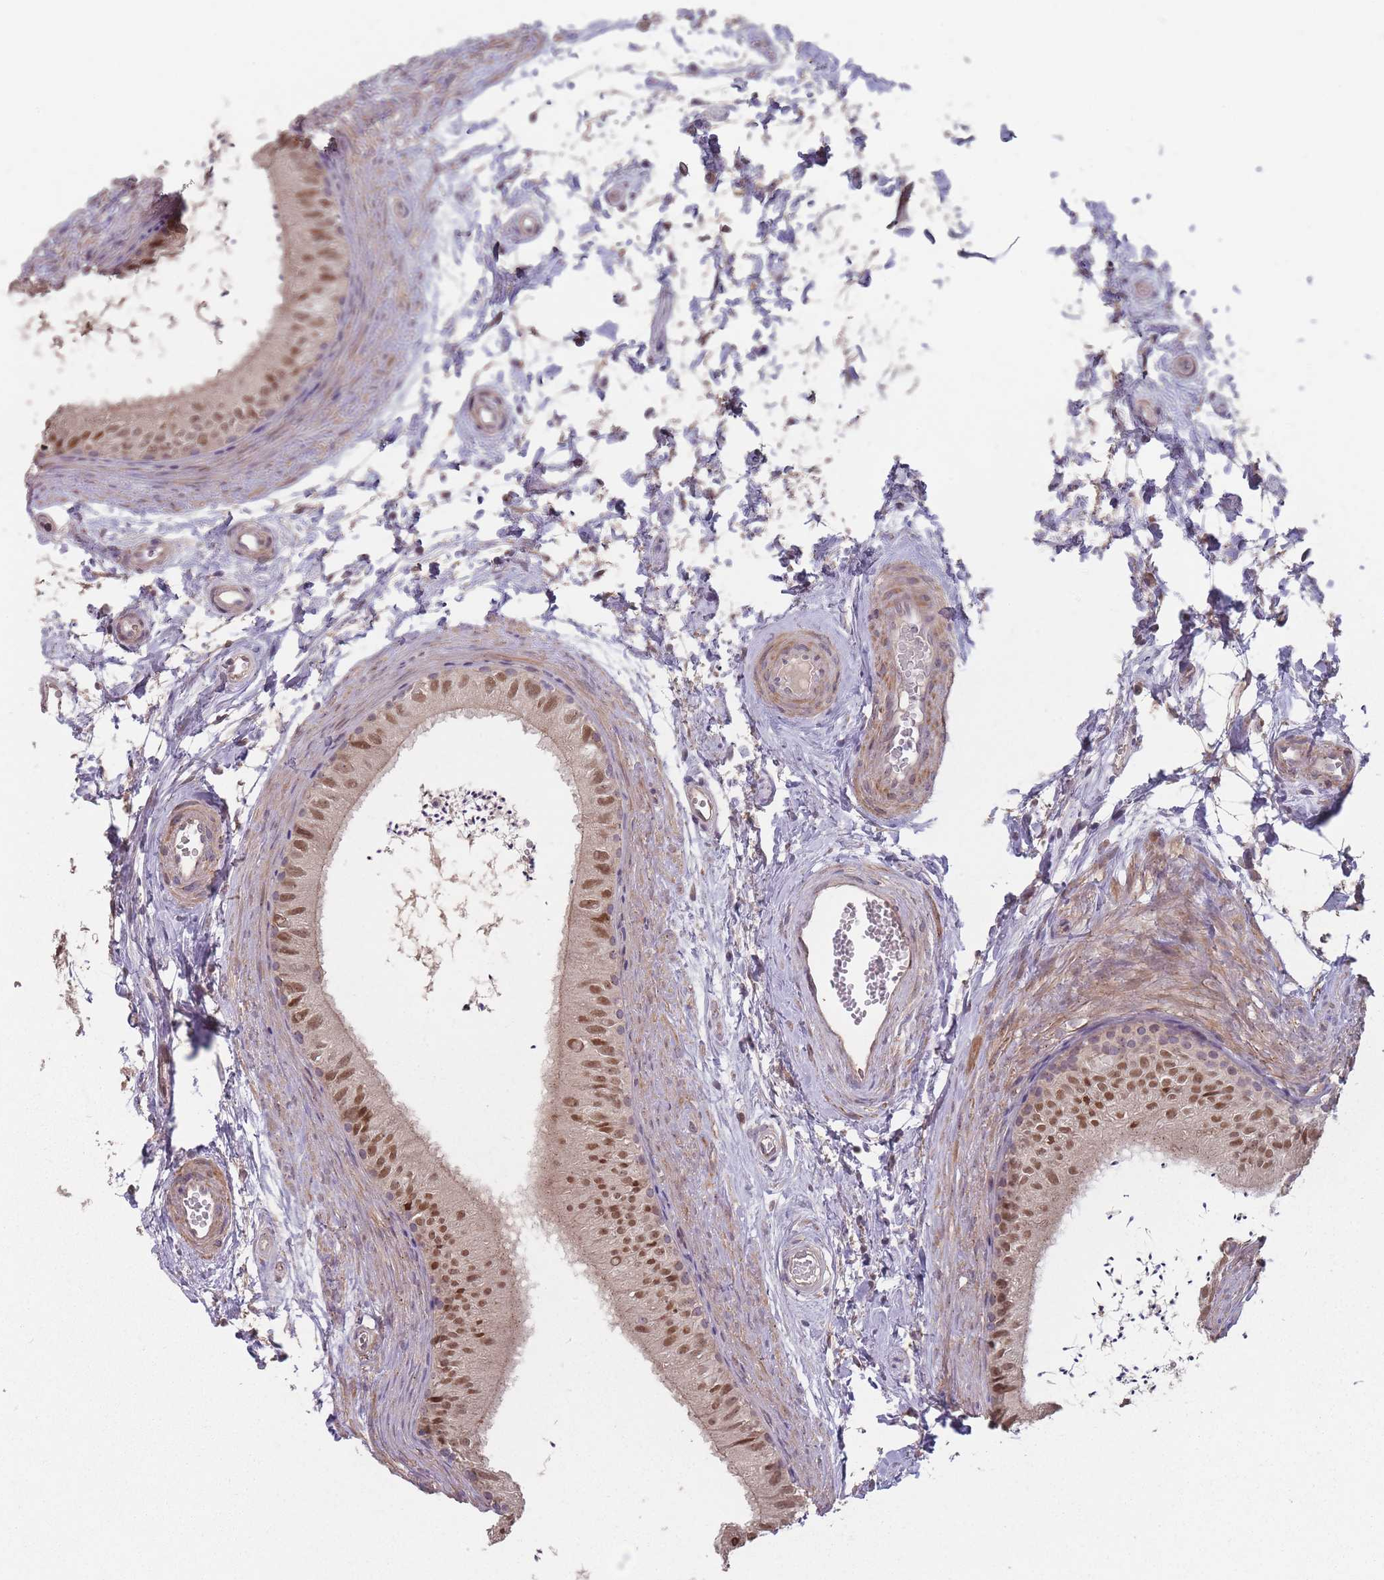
{"staining": {"intensity": "moderate", "quantity": ">75%", "location": "cytoplasmic/membranous,nuclear"}, "tissue": "epididymis", "cell_type": "Glandular cells", "image_type": "normal", "snomed": [{"axis": "morphology", "description": "Normal tissue, NOS"}, {"axis": "topography", "description": "Epididymis"}], "caption": "Immunohistochemical staining of benign epididymis exhibits moderate cytoplasmic/membranous,nuclear protein positivity in approximately >75% of glandular cells.", "gene": "ERCC6L", "patient": {"sex": "male", "age": 56}}